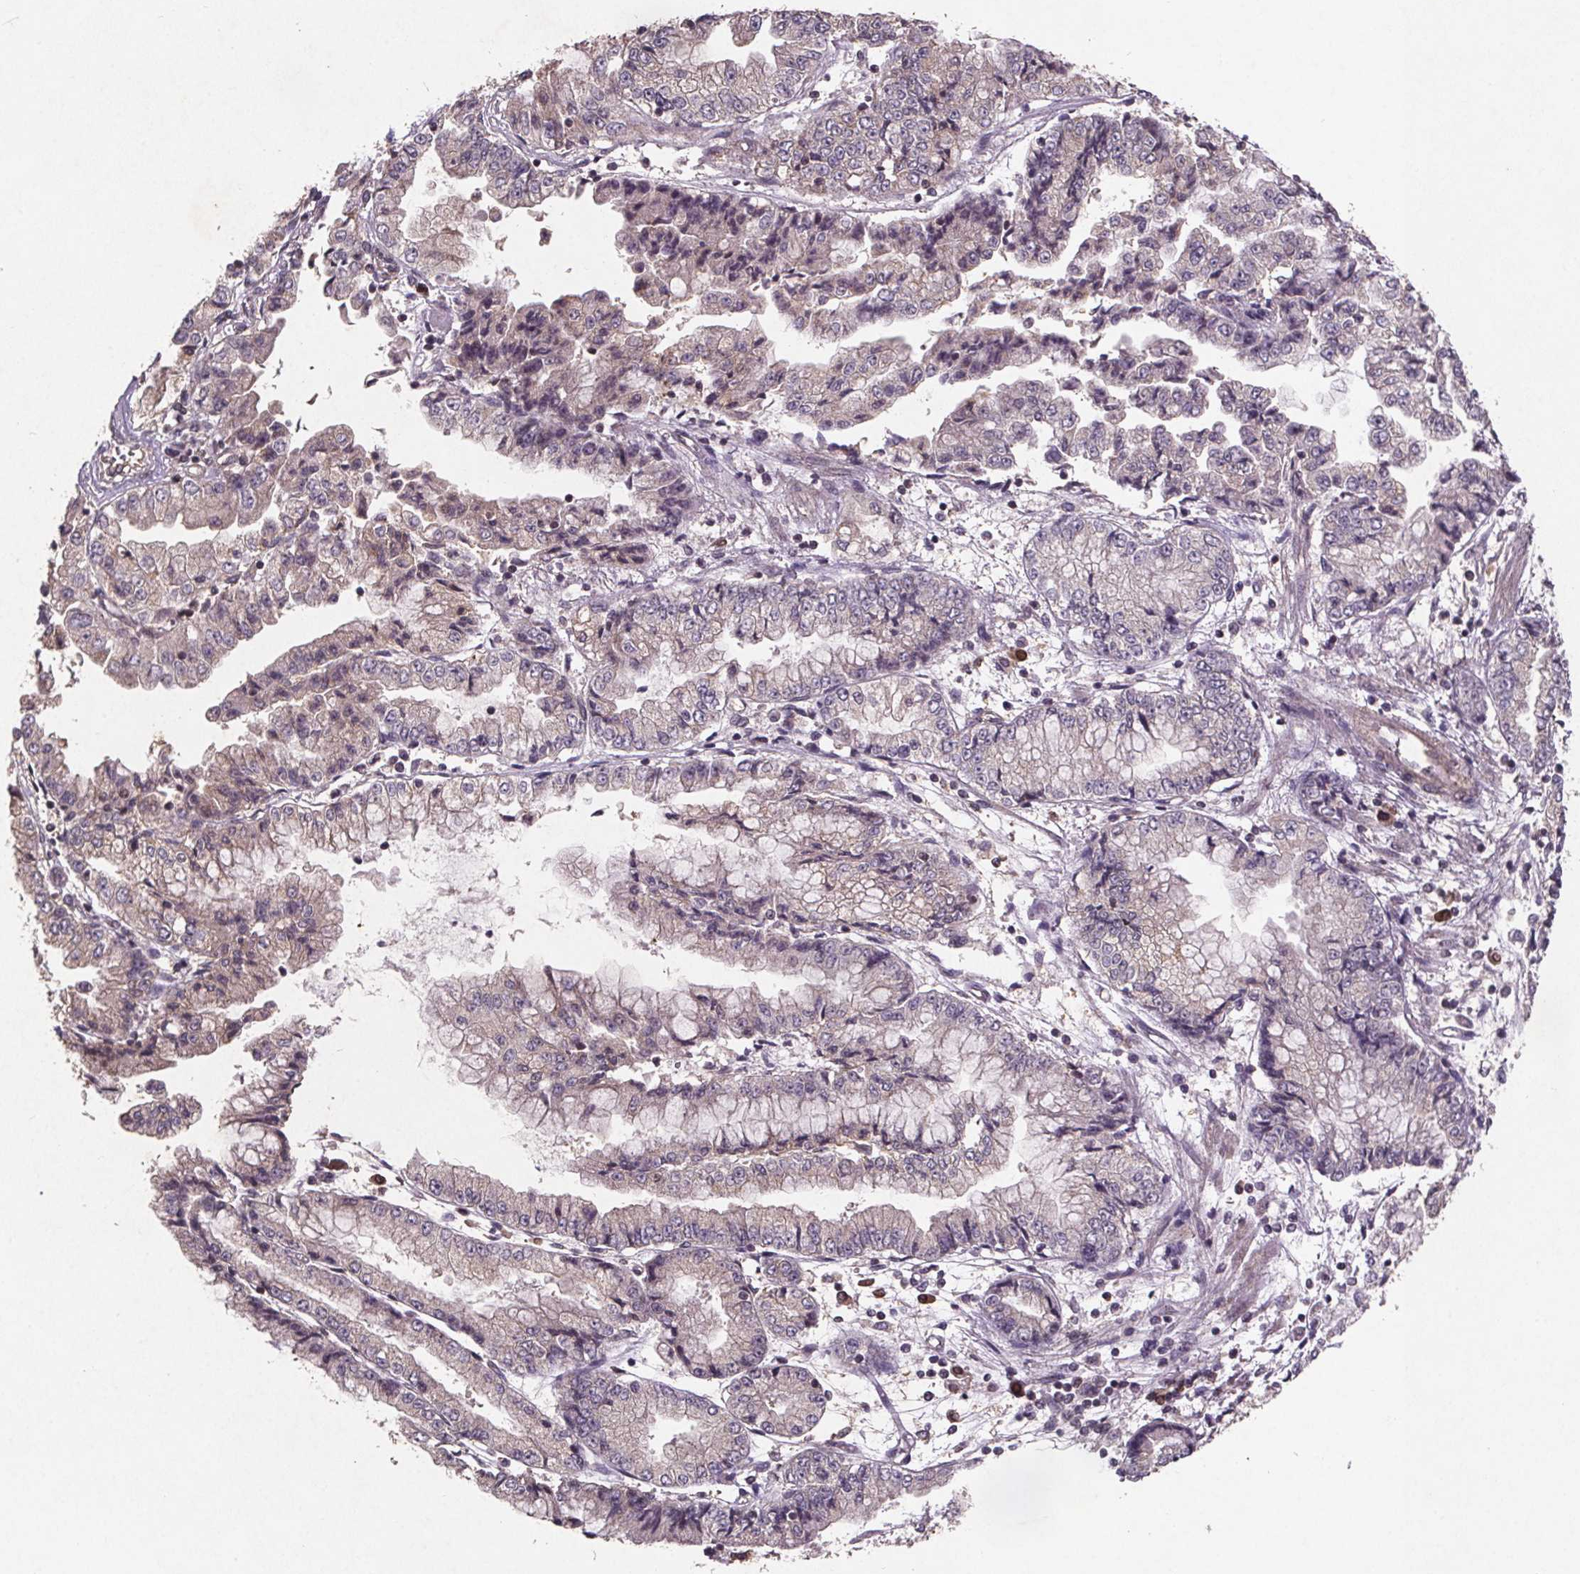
{"staining": {"intensity": "negative", "quantity": "none", "location": "none"}, "tissue": "stomach cancer", "cell_type": "Tumor cells", "image_type": "cancer", "snomed": [{"axis": "morphology", "description": "Adenocarcinoma, NOS"}, {"axis": "topography", "description": "Stomach, upper"}], "caption": "DAB immunohistochemical staining of stomach cancer displays no significant expression in tumor cells. The staining is performed using DAB brown chromogen with nuclei counter-stained in using hematoxylin.", "gene": "STRN3", "patient": {"sex": "female", "age": 74}}